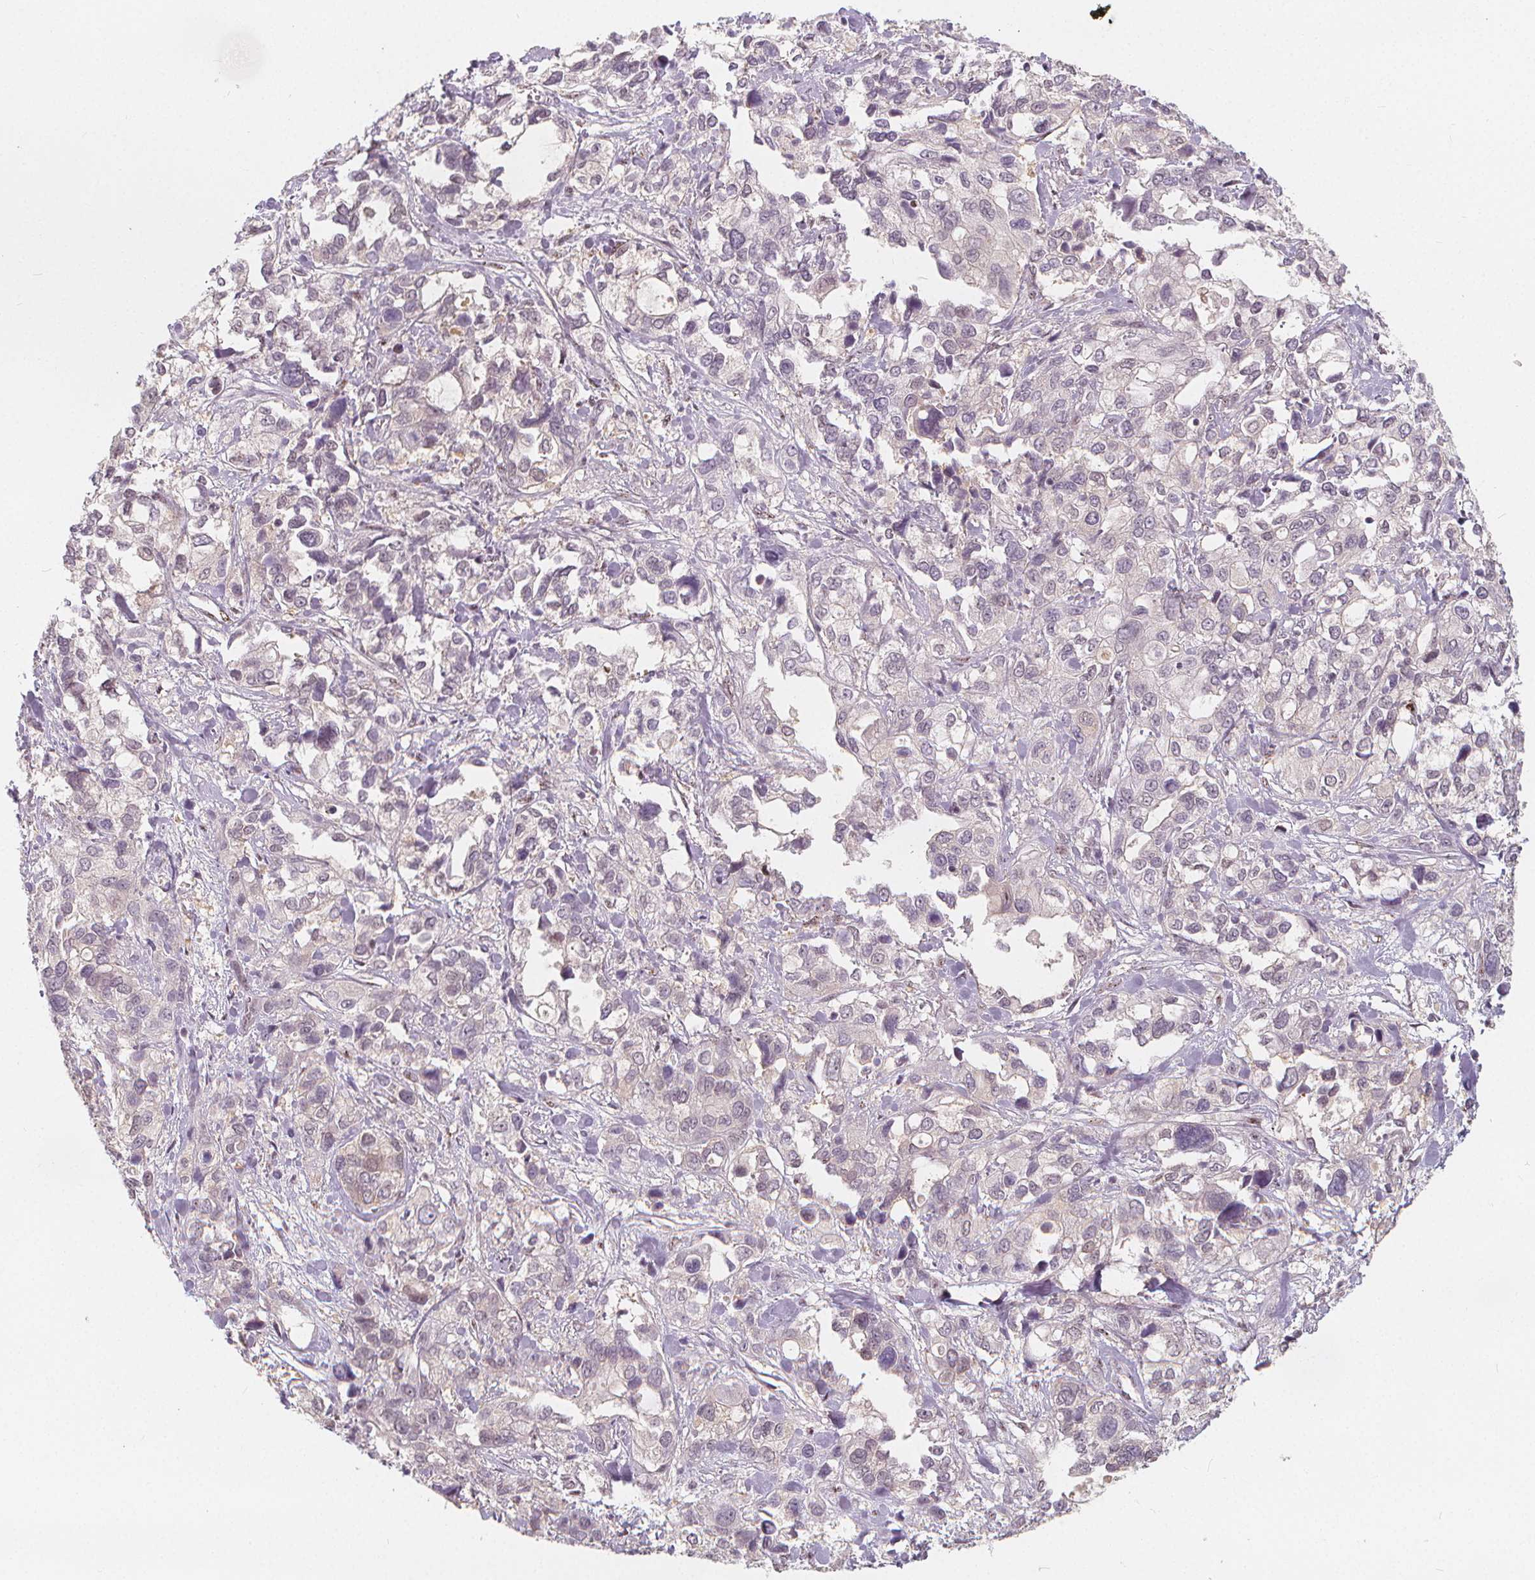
{"staining": {"intensity": "negative", "quantity": "none", "location": "none"}, "tissue": "stomach cancer", "cell_type": "Tumor cells", "image_type": "cancer", "snomed": [{"axis": "morphology", "description": "Adenocarcinoma, NOS"}, {"axis": "topography", "description": "Stomach, upper"}], "caption": "The micrograph demonstrates no significant positivity in tumor cells of adenocarcinoma (stomach). The staining is performed using DAB brown chromogen with nuclei counter-stained in using hematoxylin.", "gene": "DRC3", "patient": {"sex": "female", "age": 81}}